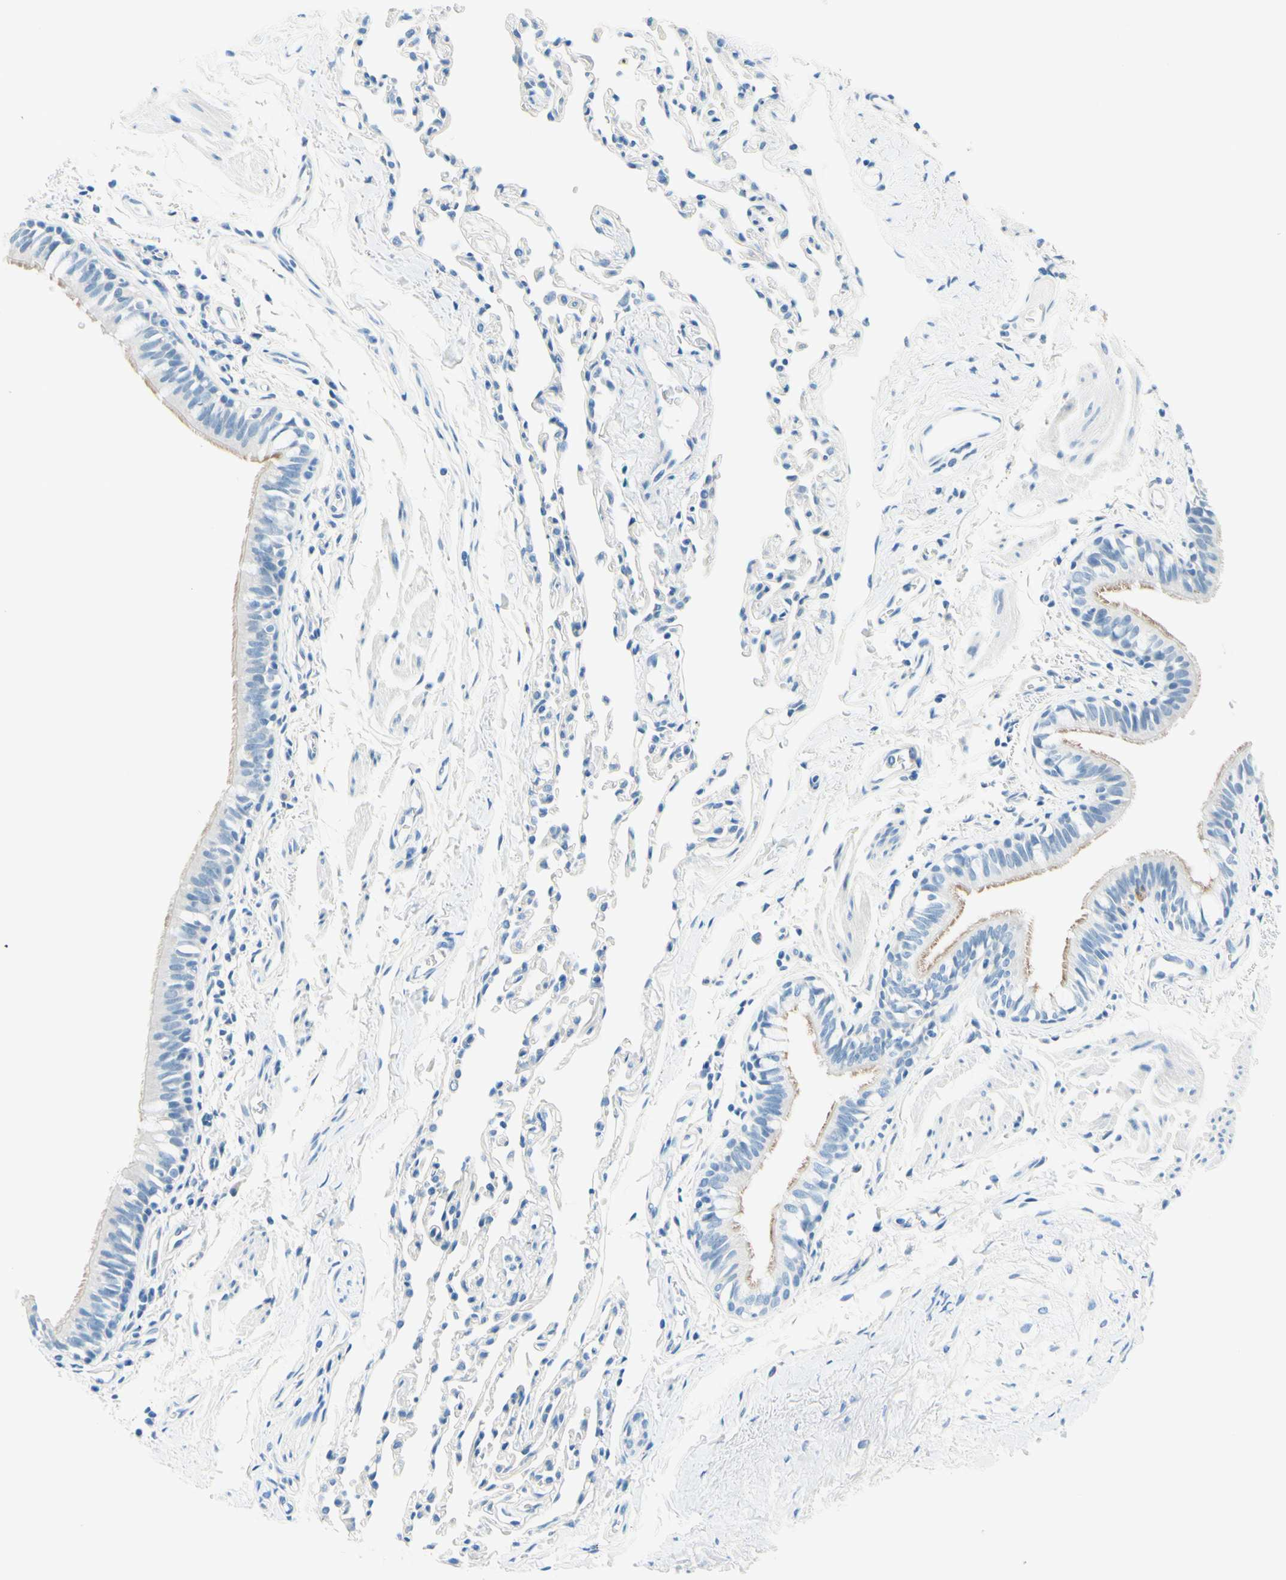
{"staining": {"intensity": "negative", "quantity": "none", "location": "none"}, "tissue": "bronchus", "cell_type": "Respiratory epithelial cells", "image_type": "normal", "snomed": [{"axis": "morphology", "description": "Normal tissue, NOS"}, {"axis": "topography", "description": "Bronchus"}, {"axis": "topography", "description": "Lung"}], "caption": "The immunohistochemistry (IHC) image has no significant expression in respiratory epithelial cells of bronchus. Nuclei are stained in blue.", "gene": "PASD1", "patient": {"sex": "male", "age": 64}}